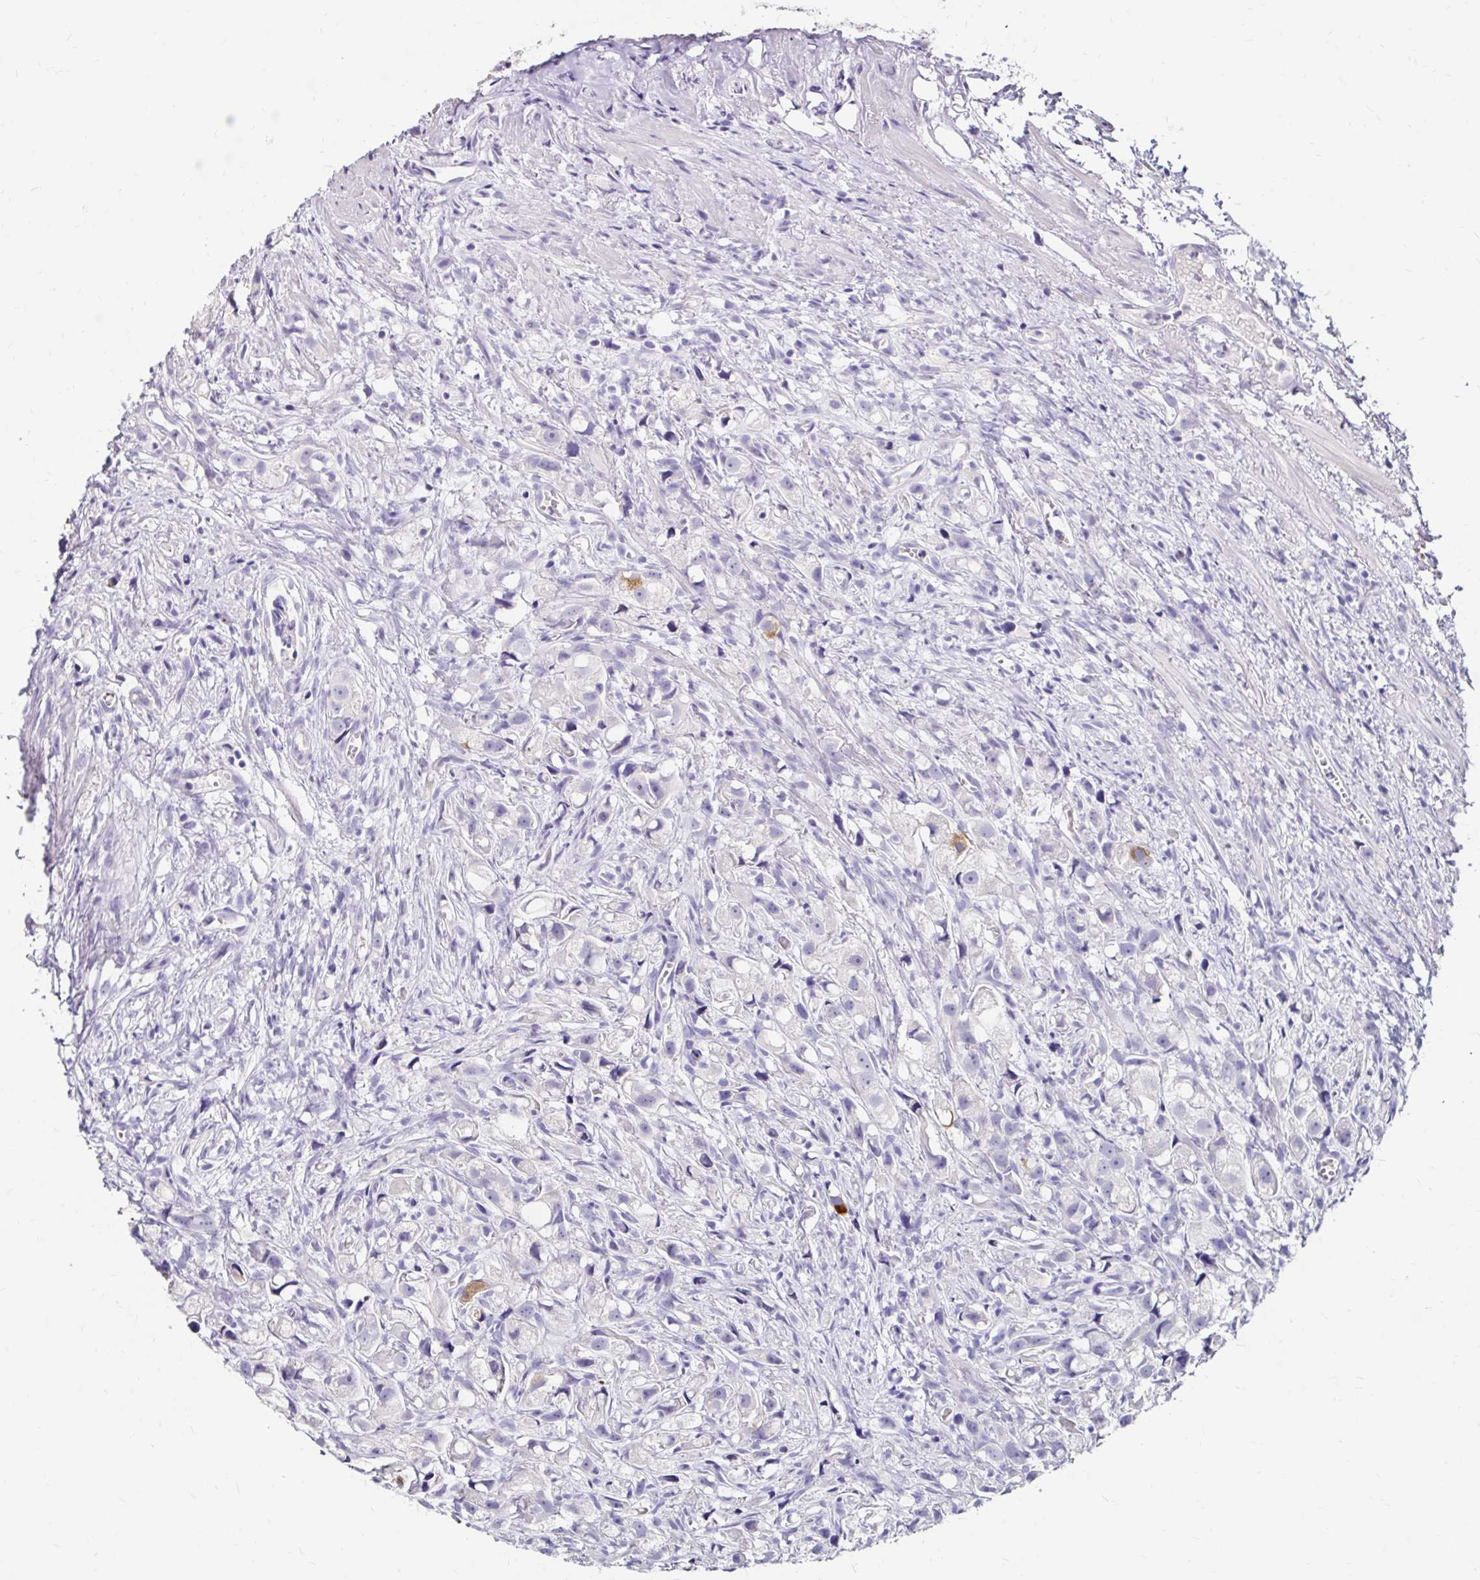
{"staining": {"intensity": "negative", "quantity": "none", "location": "none"}, "tissue": "prostate cancer", "cell_type": "Tumor cells", "image_type": "cancer", "snomed": [{"axis": "morphology", "description": "Adenocarcinoma, High grade"}, {"axis": "topography", "description": "Prostate"}], "caption": "High power microscopy histopathology image of an immunohistochemistry (IHC) micrograph of prostate cancer (high-grade adenocarcinoma), revealing no significant staining in tumor cells.", "gene": "SCG3", "patient": {"sex": "male", "age": 75}}